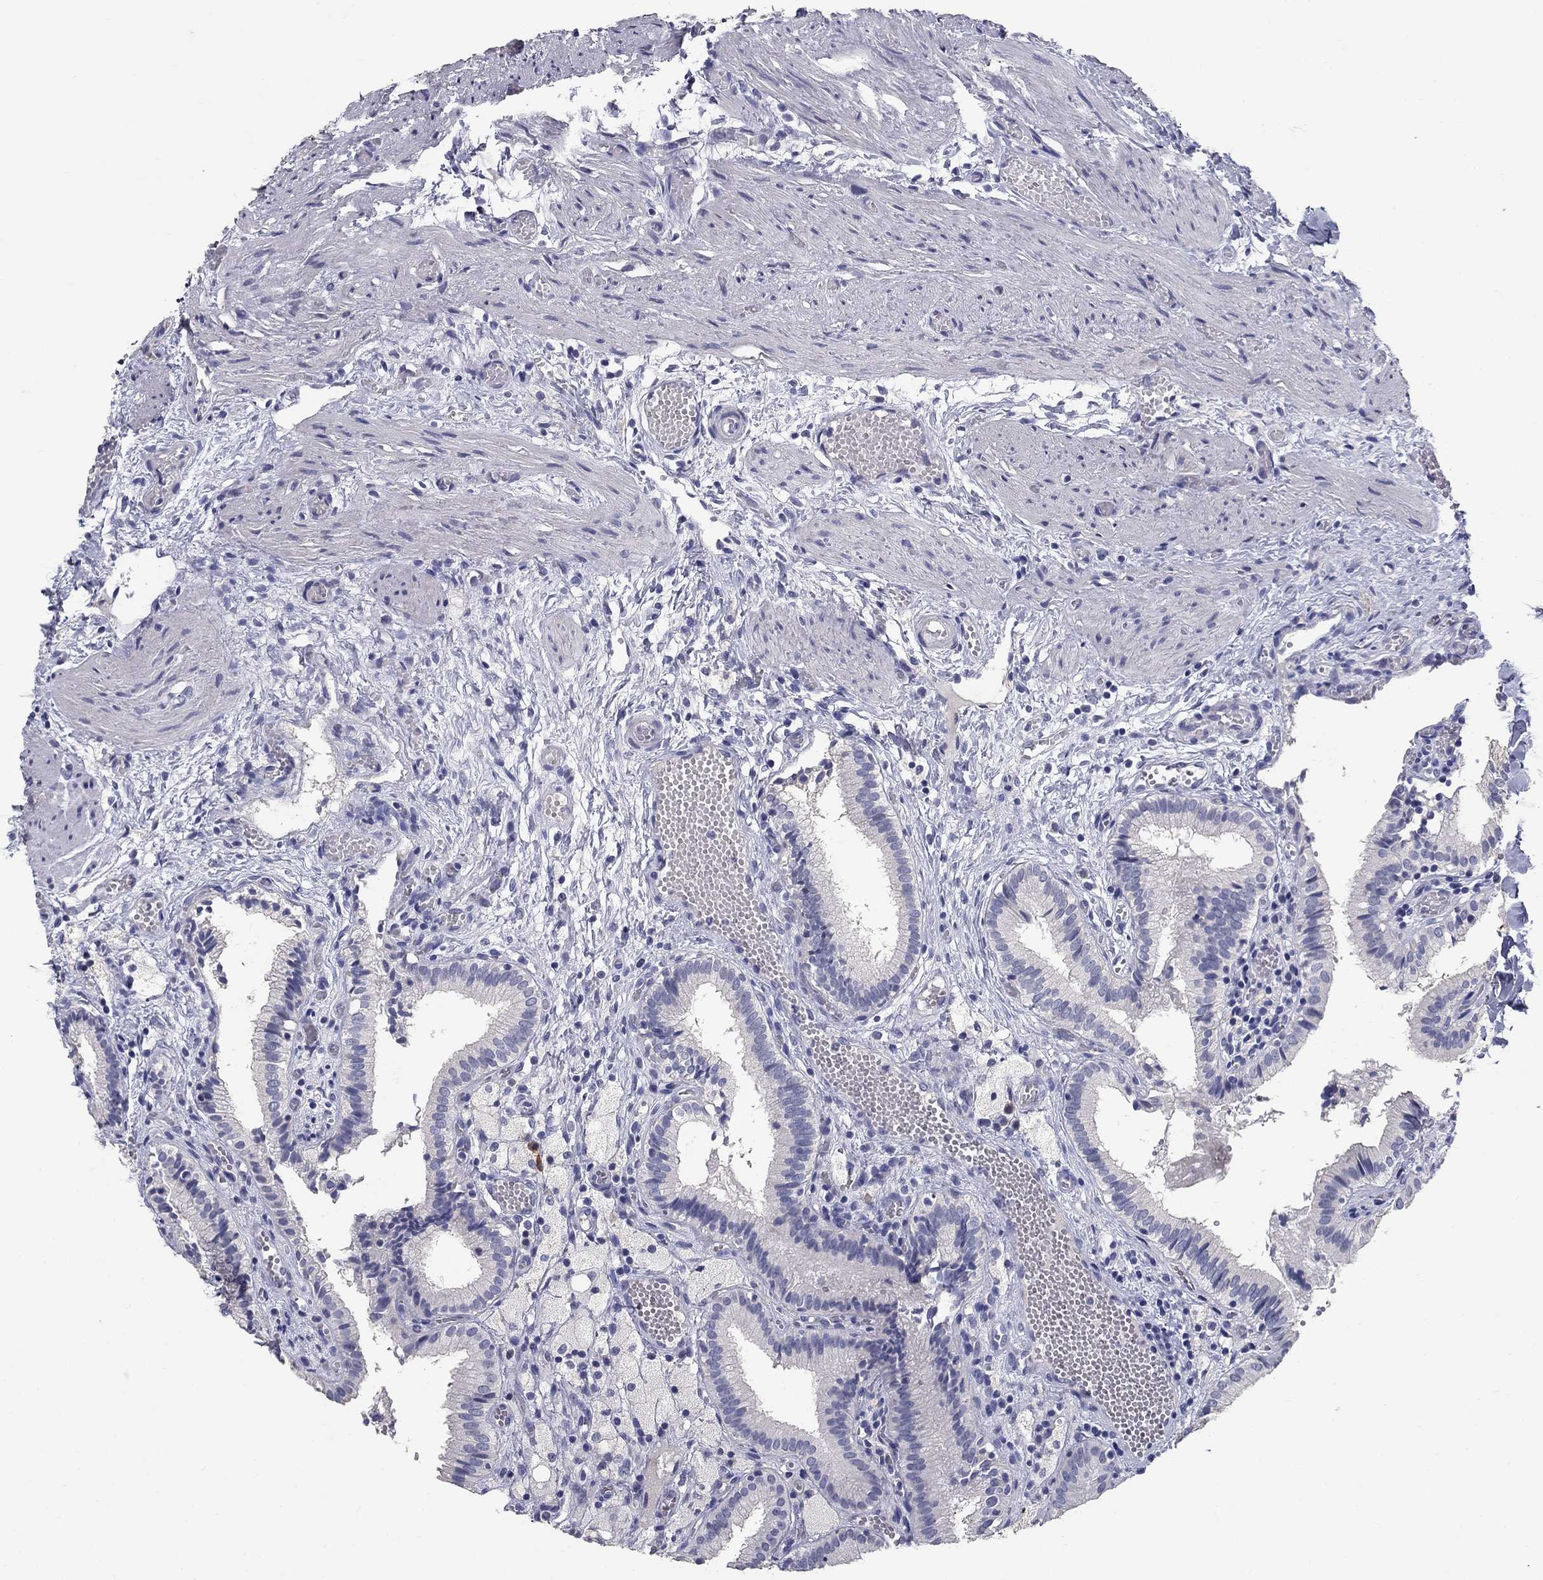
{"staining": {"intensity": "negative", "quantity": "none", "location": "none"}, "tissue": "gallbladder", "cell_type": "Glandular cells", "image_type": "normal", "snomed": [{"axis": "morphology", "description": "Normal tissue, NOS"}, {"axis": "topography", "description": "Gallbladder"}], "caption": "Unremarkable gallbladder was stained to show a protein in brown. There is no significant staining in glandular cells.", "gene": "POMC", "patient": {"sex": "female", "age": 24}}